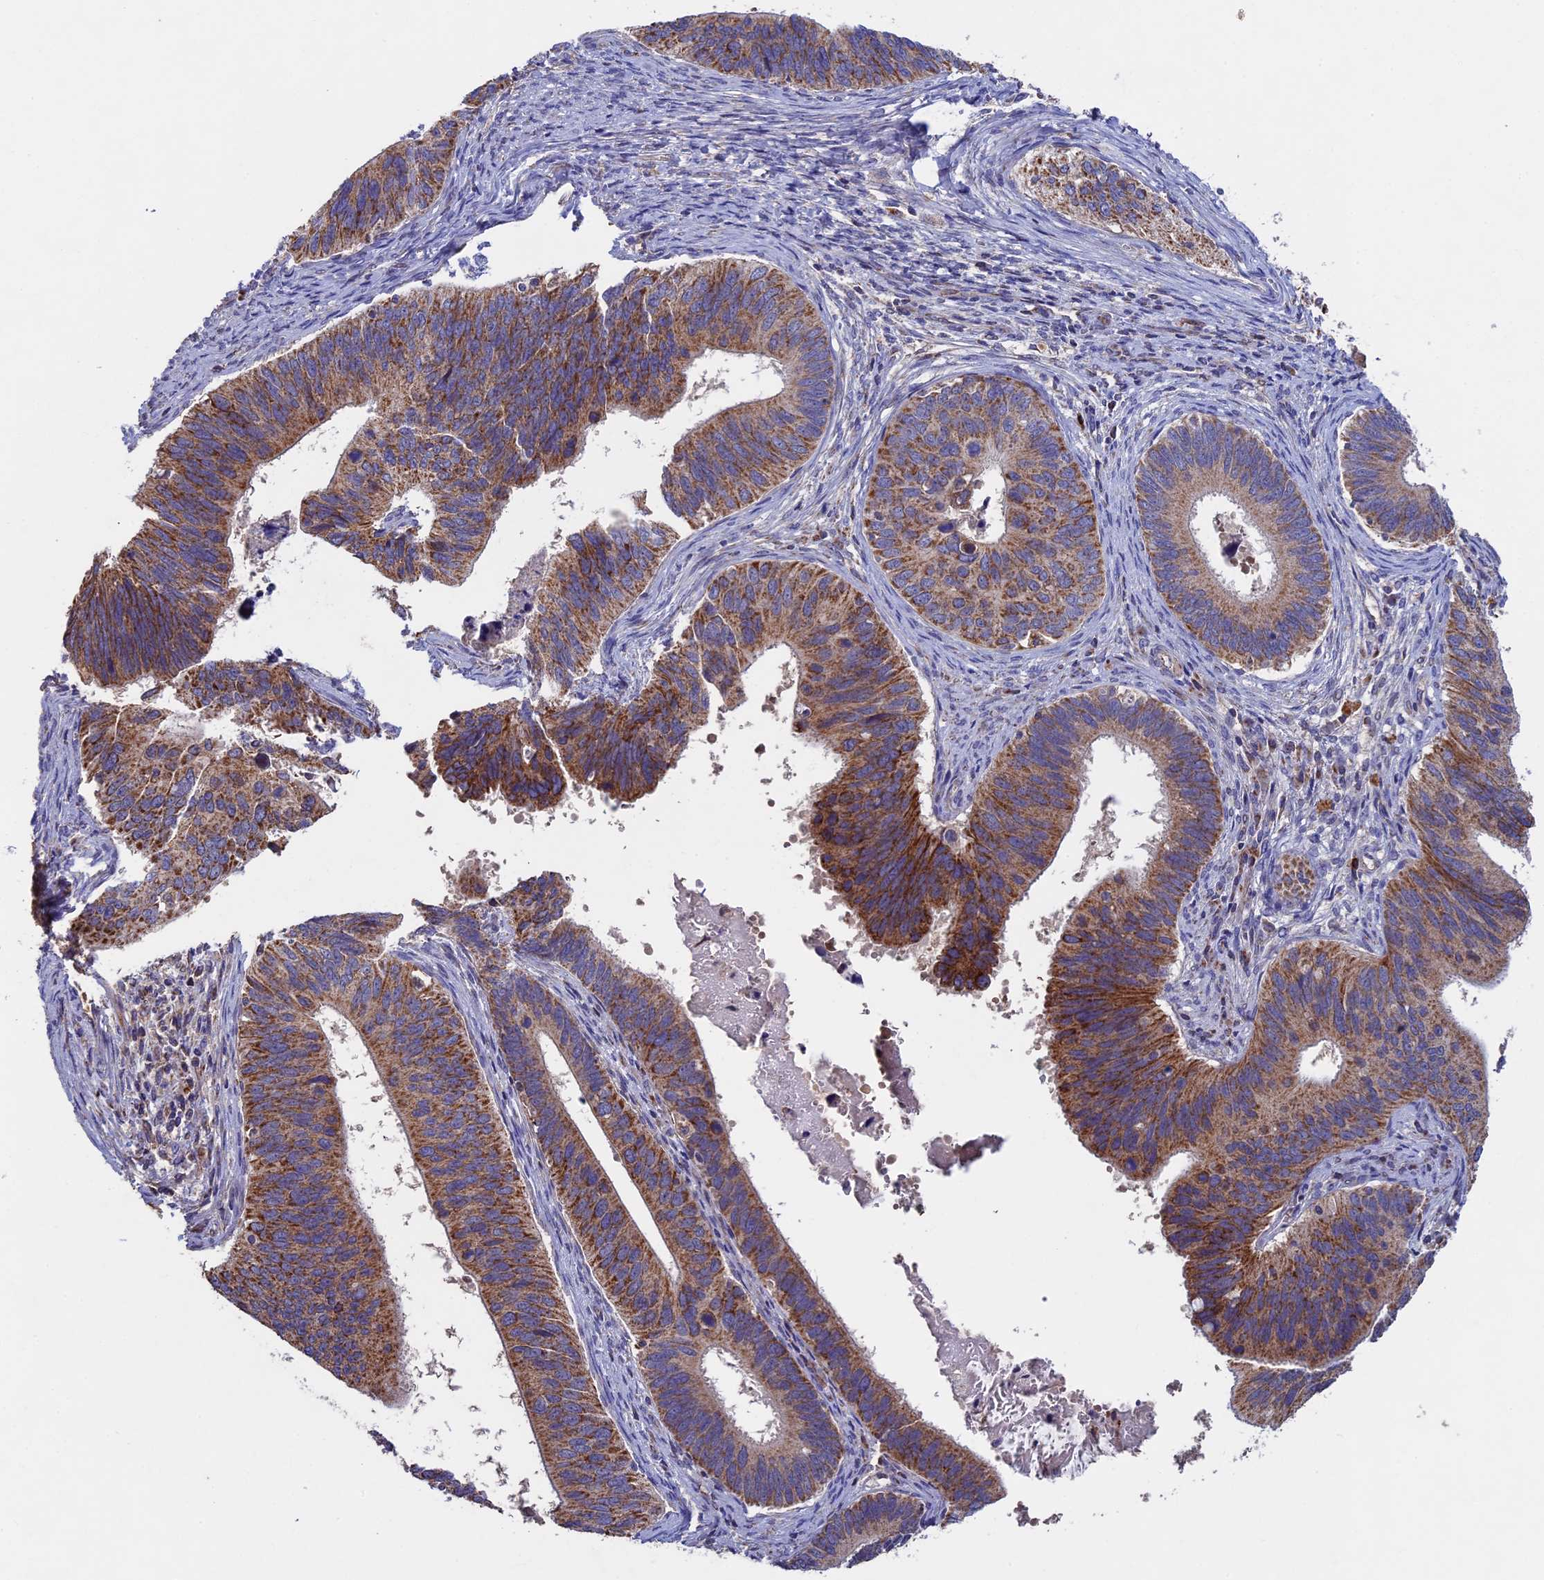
{"staining": {"intensity": "moderate", "quantity": ">75%", "location": "cytoplasmic/membranous"}, "tissue": "cervical cancer", "cell_type": "Tumor cells", "image_type": "cancer", "snomed": [{"axis": "morphology", "description": "Adenocarcinoma, NOS"}, {"axis": "topography", "description": "Cervix"}], "caption": "Brown immunohistochemical staining in cervical adenocarcinoma displays moderate cytoplasmic/membranous staining in about >75% of tumor cells.", "gene": "RNF17", "patient": {"sex": "female", "age": 42}}